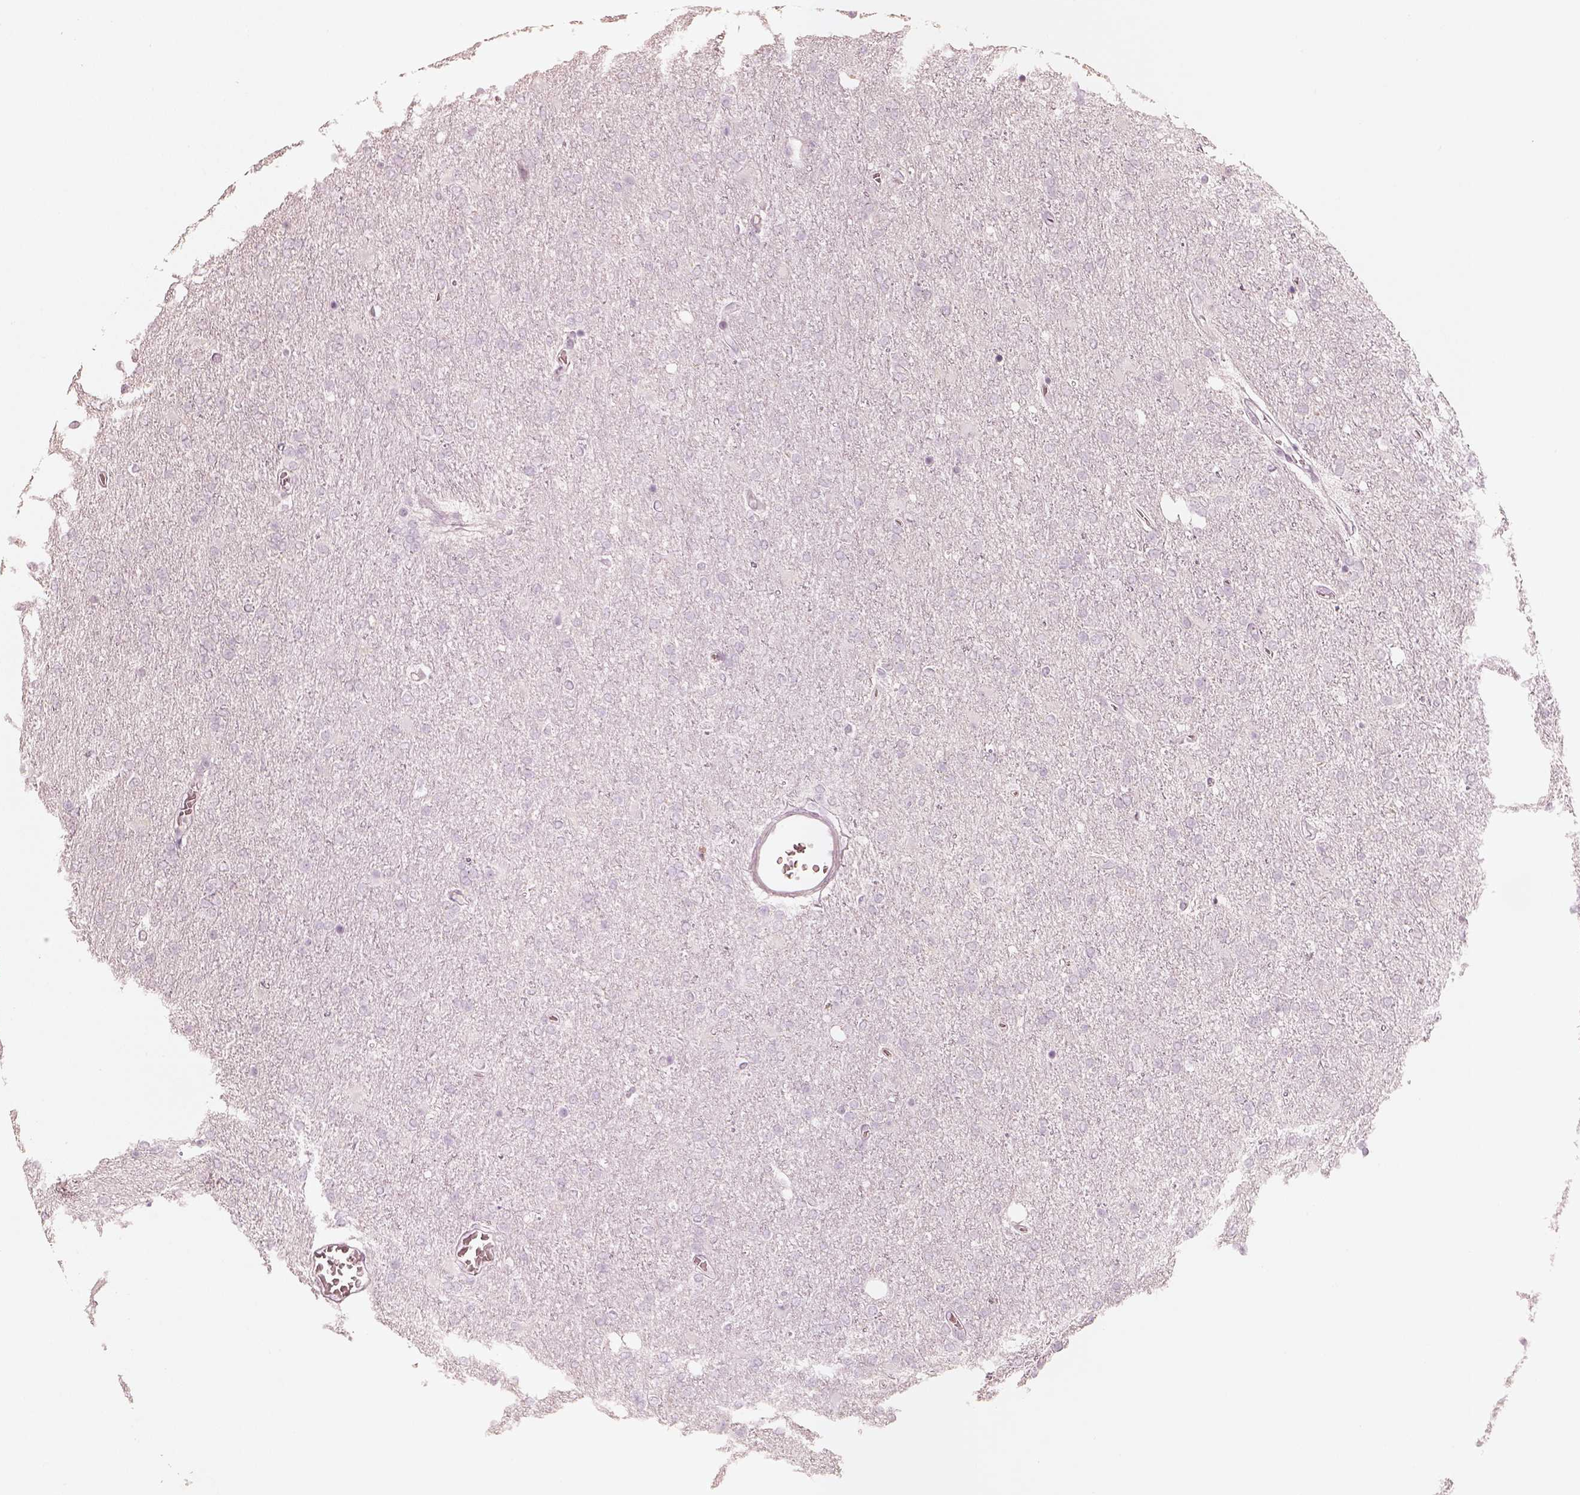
{"staining": {"intensity": "negative", "quantity": "none", "location": "none"}, "tissue": "glioma", "cell_type": "Tumor cells", "image_type": "cancer", "snomed": [{"axis": "morphology", "description": "Glioma, malignant, High grade"}, {"axis": "topography", "description": "Cerebral cortex"}], "caption": "High magnification brightfield microscopy of malignant glioma (high-grade) stained with DAB (3,3'-diaminobenzidine) (brown) and counterstained with hematoxylin (blue): tumor cells show no significant positivity.", "gene": "KRT72", "patient": {"sex": "male", "age": 70}}